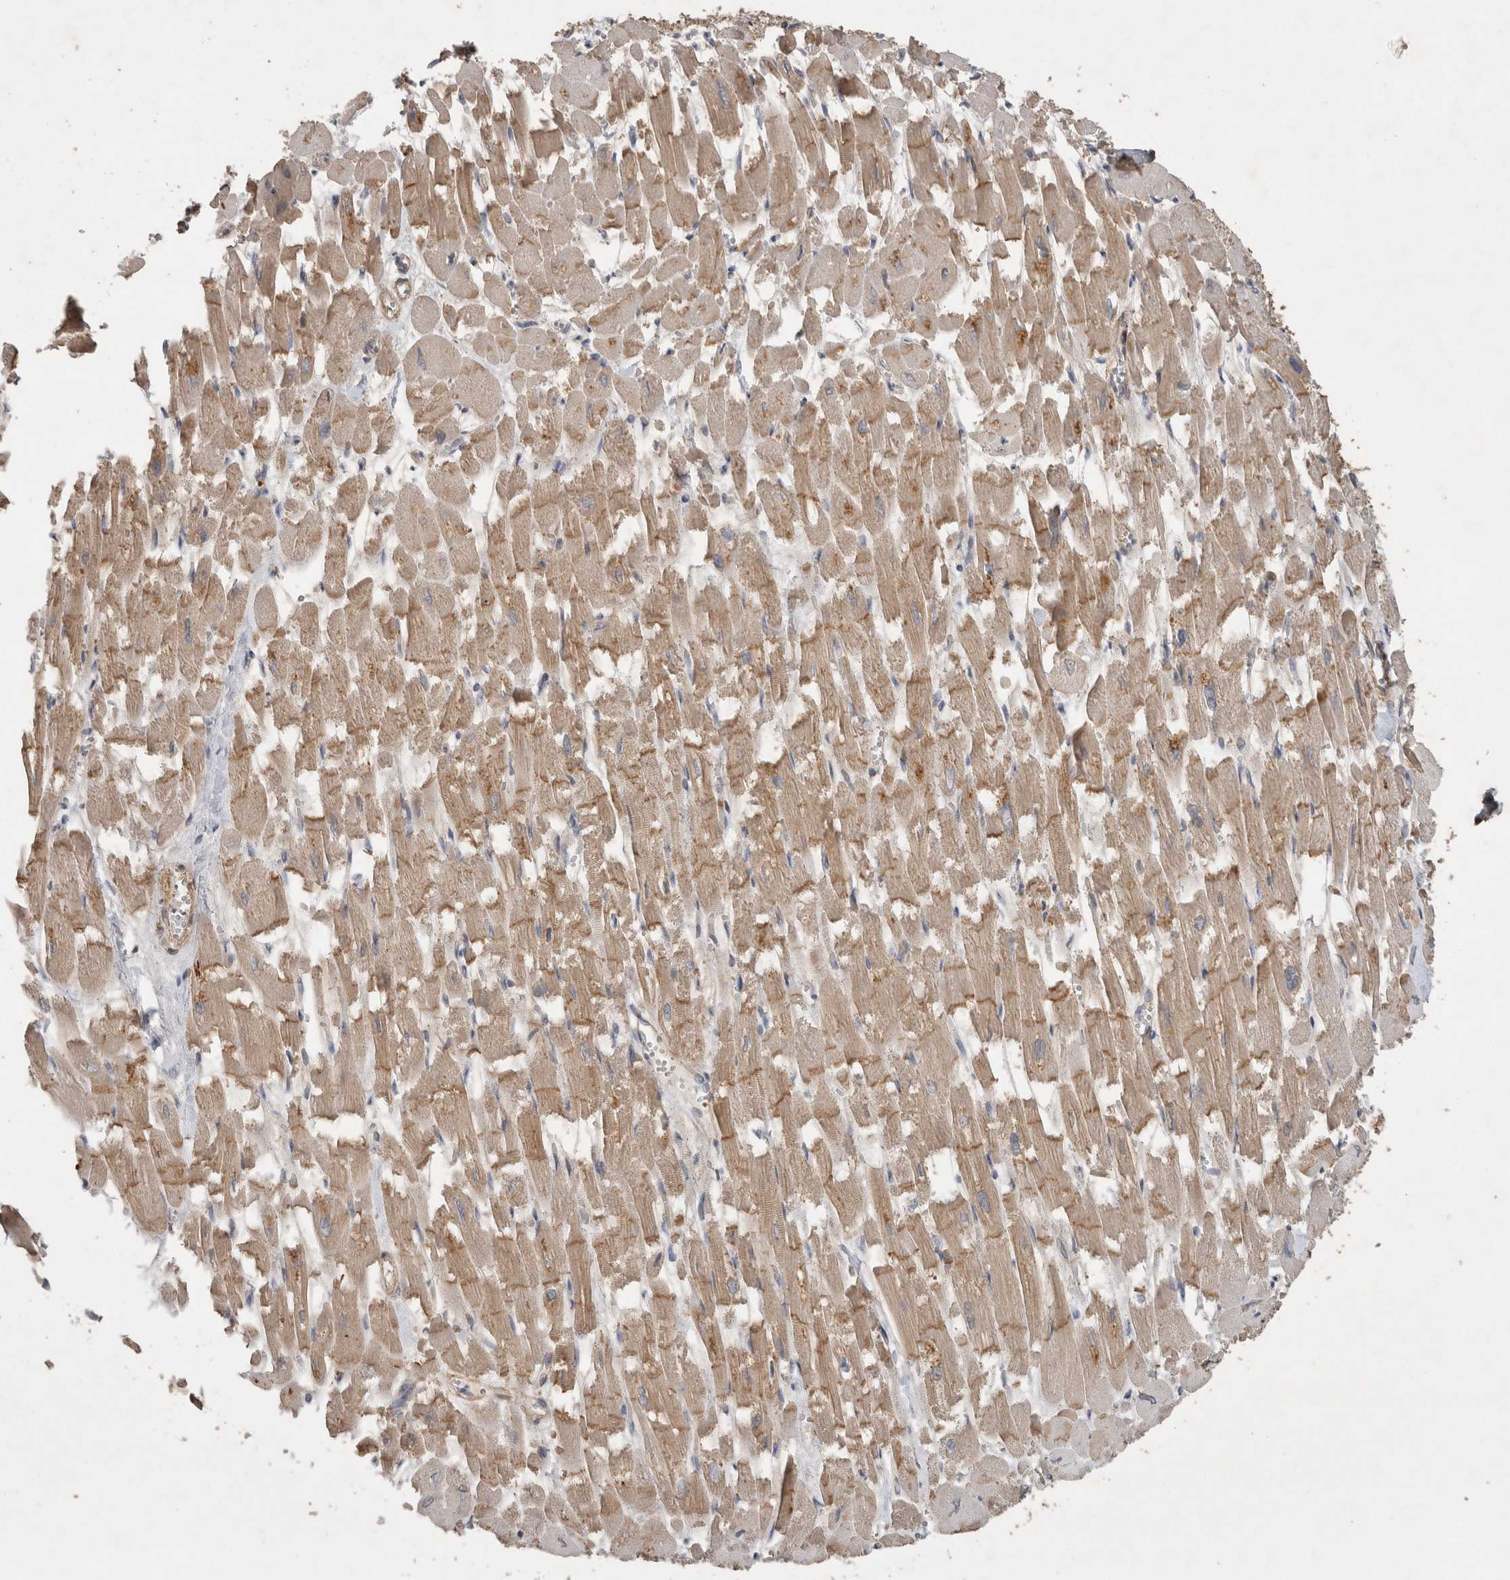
{"staining": {"intensity": "moderate", "quantity": "25%-75%", "location": "cytoplasmic/membranous"}, "tissue": "heart muscle", "cell_type": "Cardiomyocytes", "image_type": "normal", "snomed": [{"axis": "morphology", "description": "Normal tissue, NOS"}, {"axis": "topography", "description": "Heart"}], "caption": "The micrograph exhibits immunohistochemical staining of benign heart muscle. There is moderate cytoplasmic/membranous positivity is seen in approximately 25%-75% of cardiomyocytes.", "gene": "OTUD7B", "patient": {"sex": "male", "age": 54}}